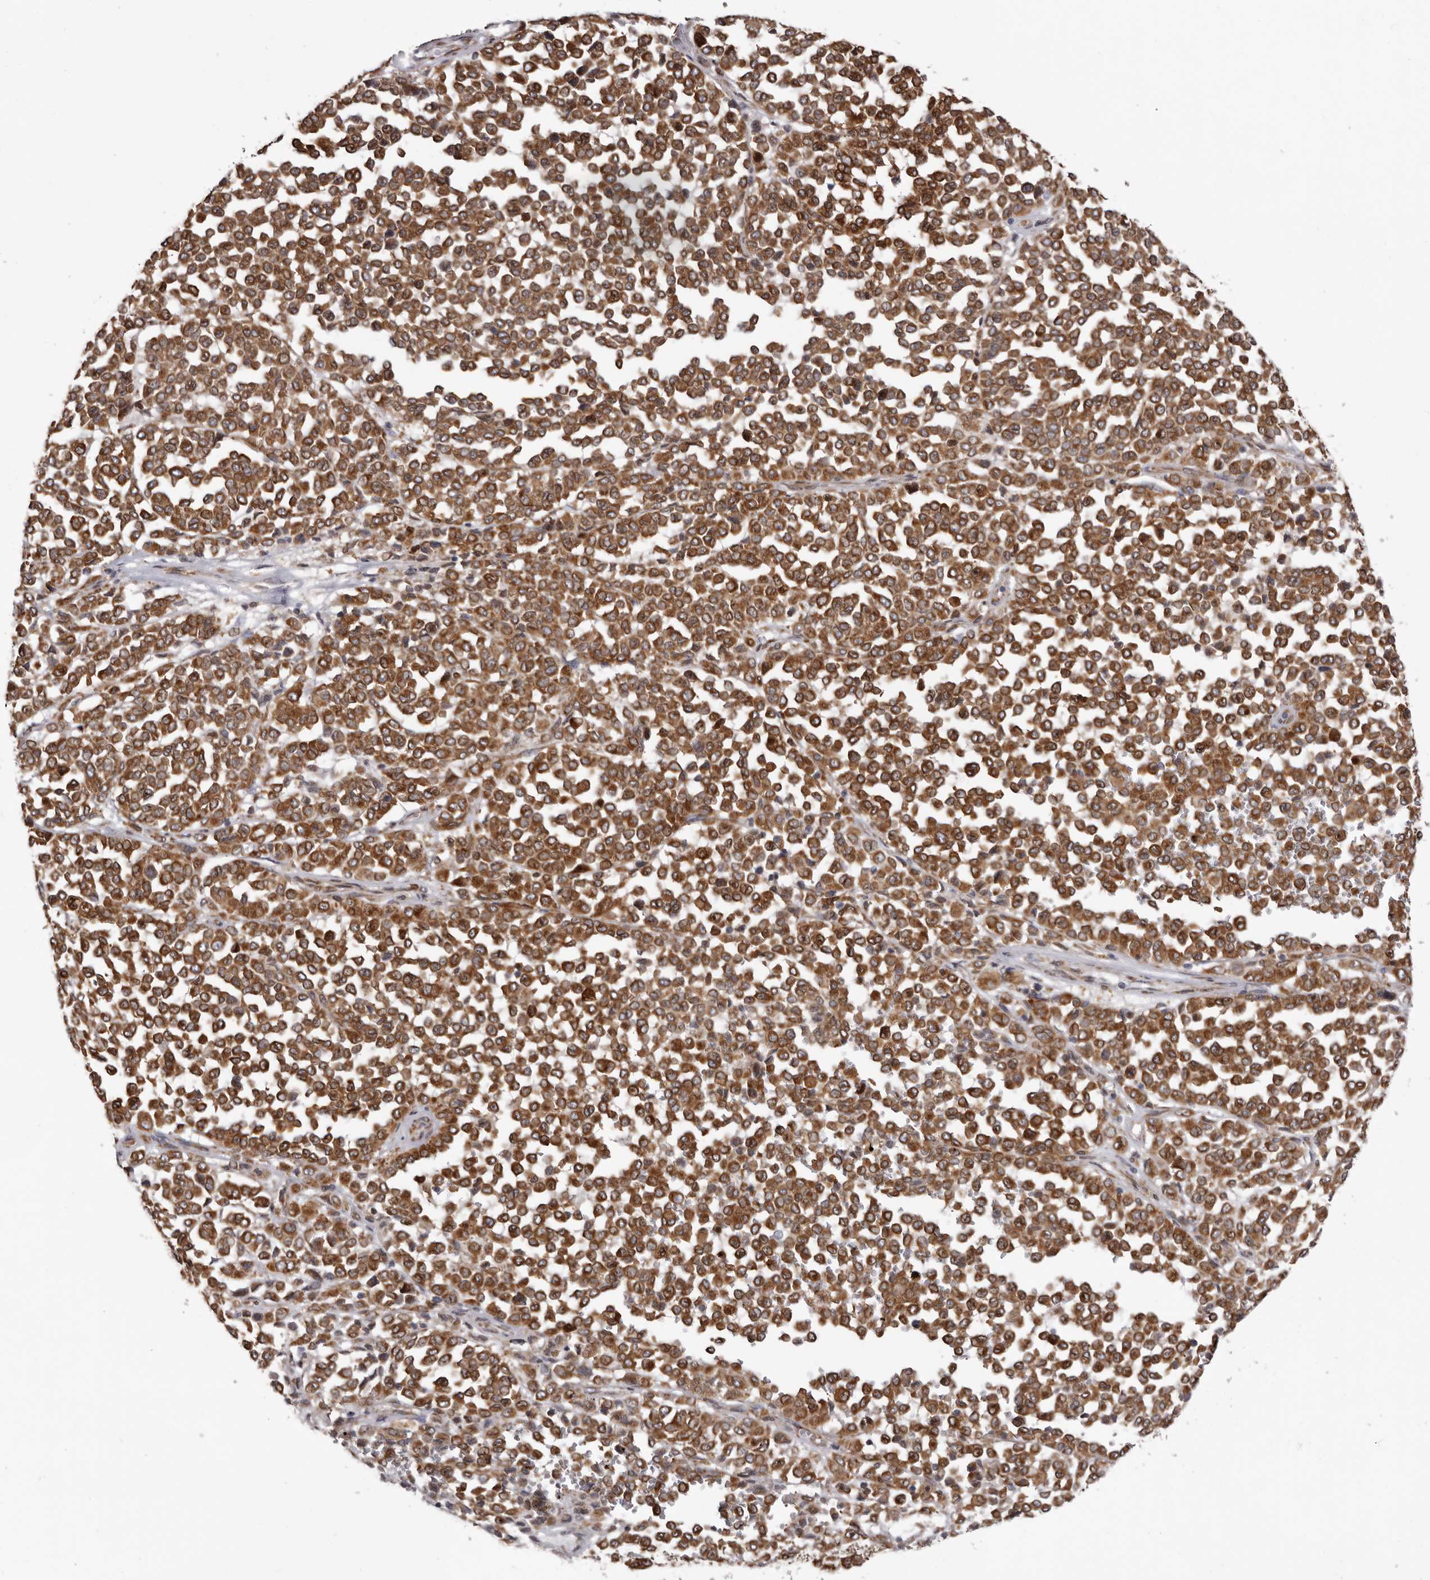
{"staining": {"intensity": "moderate", "quantity": ">75%", "location": "cytoplasmic/membranous"}, "tissue": "melanoma", "cell_type": "Tumor cells", "image_type": "cancer", "snomed": [{"axis": "morphology", "description": "Malignant melanoma, Metastatic site"}, {"axis": "topography", "description": "Pancreas"}], "caption": "Moderate cytoplasmic/membranous expression for a protein is seen in approximately >75% of tumor cells of melanoma using immunohistochemistry.", "gene": "C4orf3", "patient": {"sex": "female", "age": 30}}